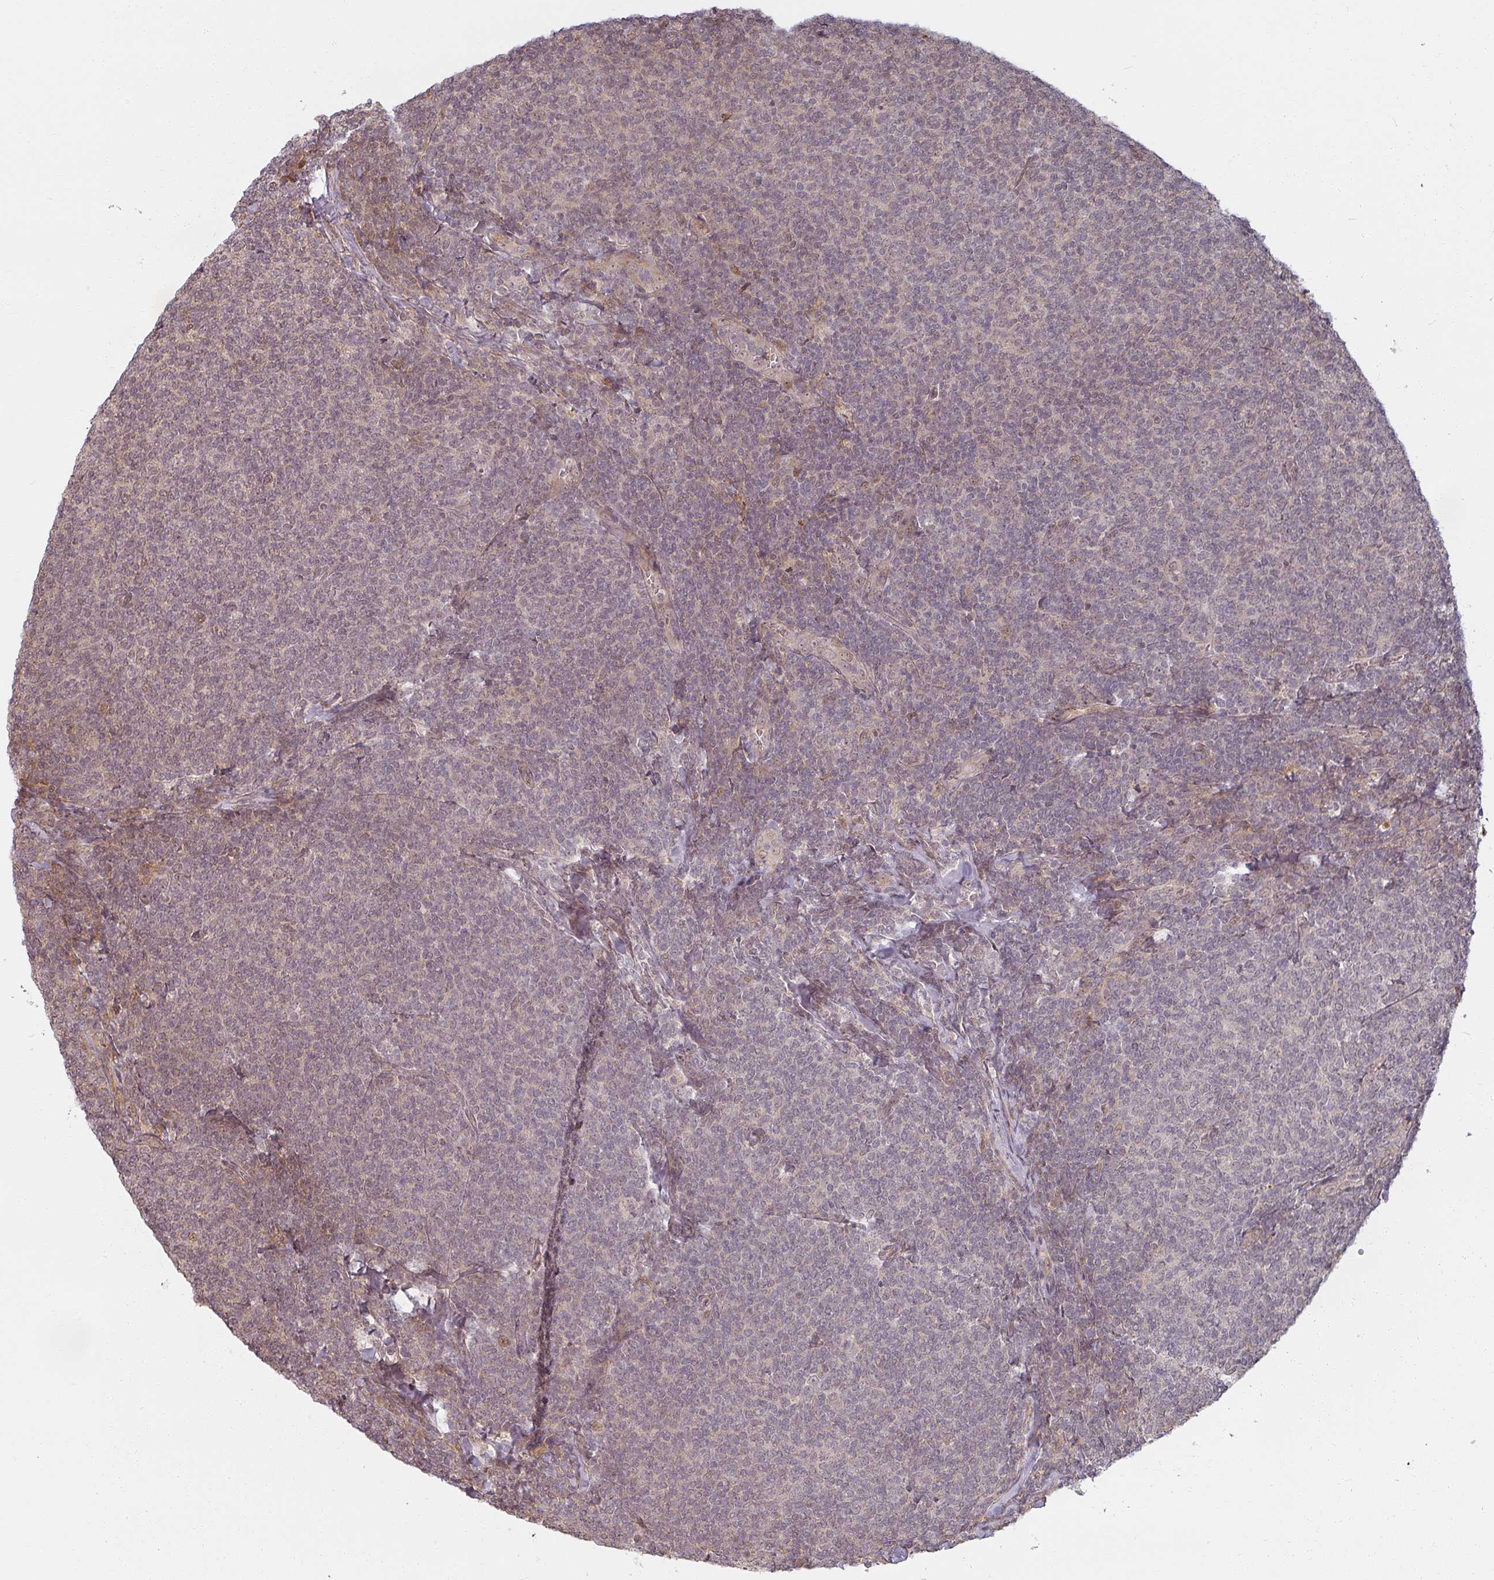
{"staining": {"intensity": "weak", "quantity": ">75%", "location": "cytoplasmic/membranous,nuclear"}, "tissue": "lymphoma", "cell_type": "Tumor cells", "image_type": "cancer", "snomed": [{"axis": "morphology", "description": "Malignant lymphoma, non-Hodgkin's type, Low grade"}, {"axis": "topography", "description": "Lymph node"}], "caption": "A high-resolution photomicrograph shows immunohistochemistry staining of lymphoma, which demonstrates weak cytoplasmic/membranous and nuclear staining in approximately >75% of tumor cells.", "gene": "MED19", "patient": {"sex": "male", "age": 52}}